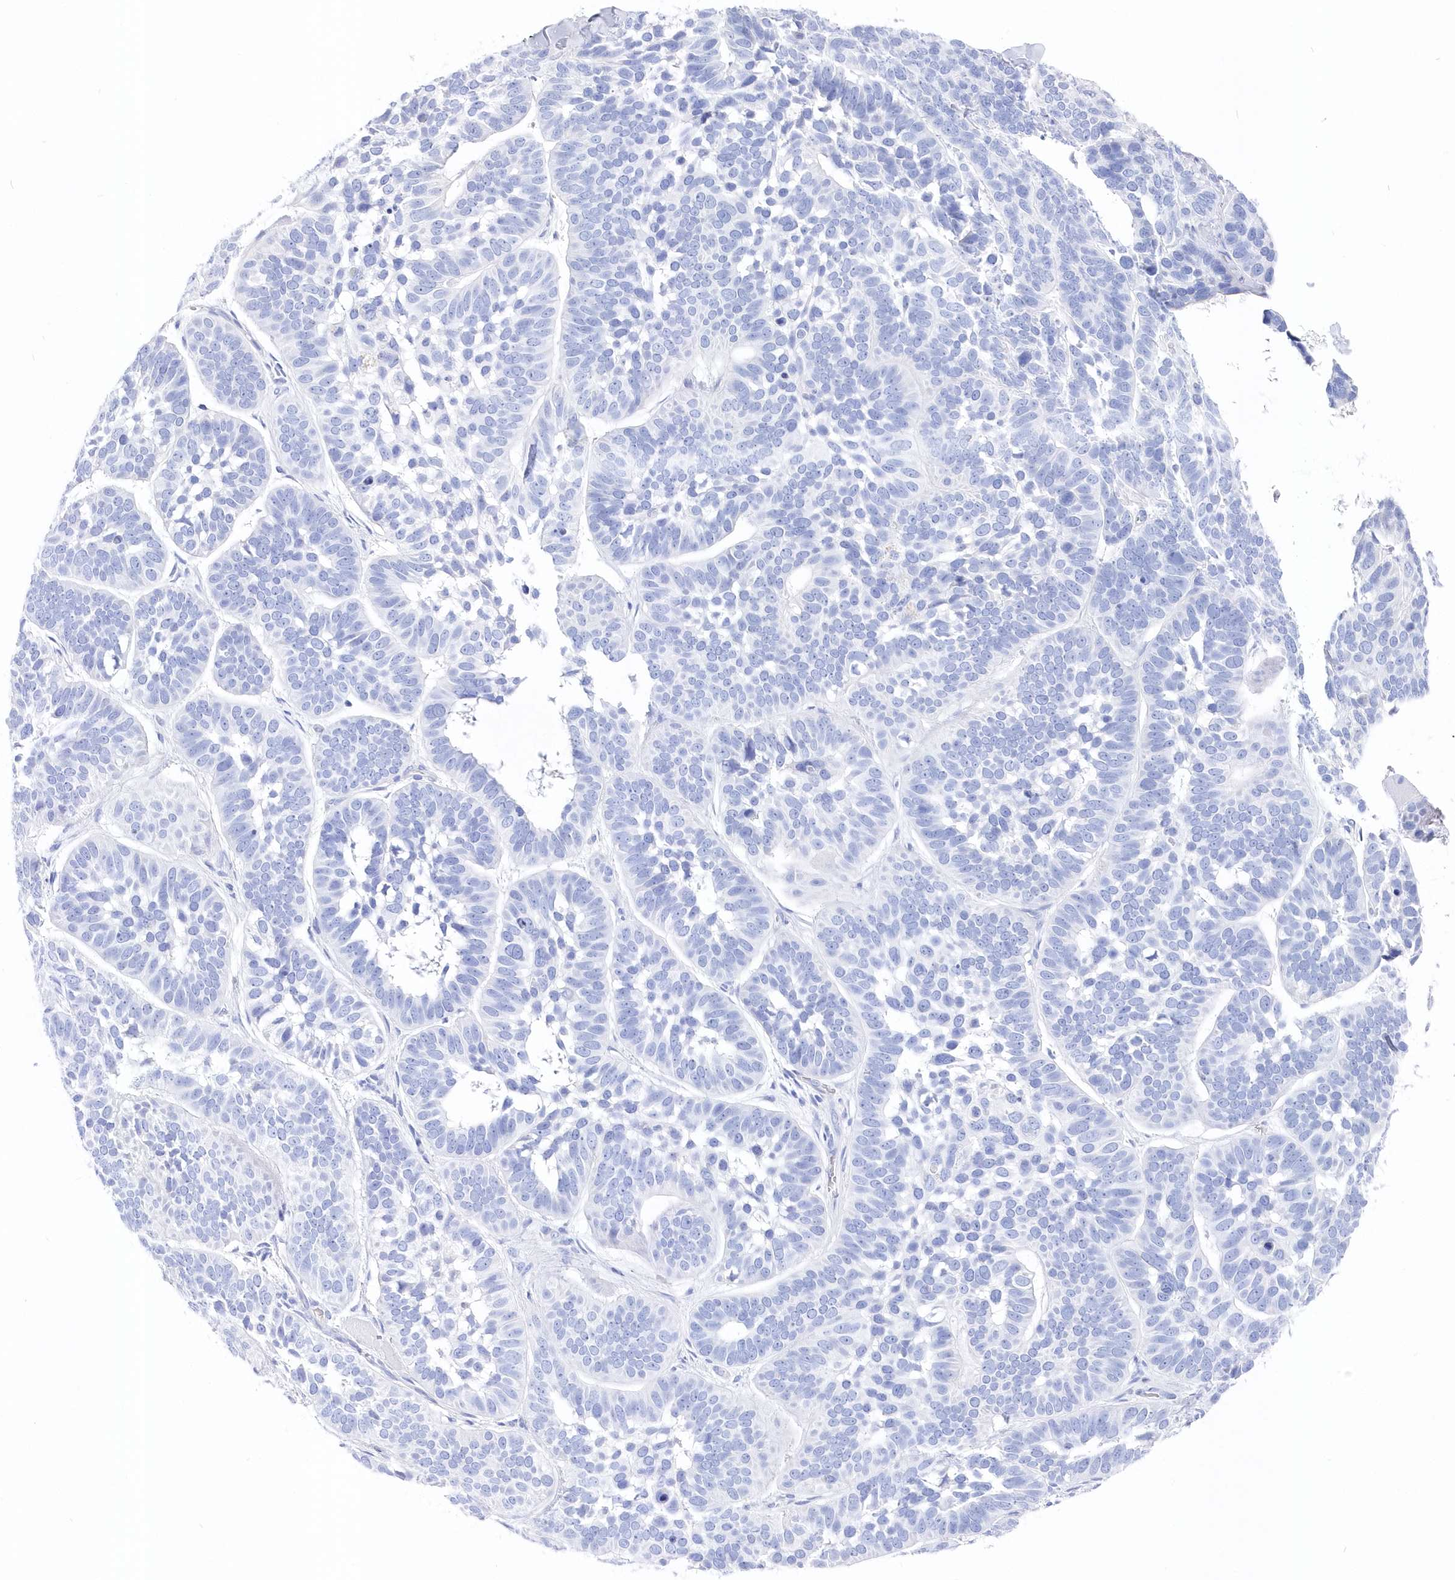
{"staining": {"intensity": "negative", "quantity": "none", "location": "none"}, "tissue": "skin cancer", "cell_type": "Tumor cells", "image_type": "cancer", "snomed": [{"axis": "morphology", "description": "Basal cell carcinoma"}, {"axis": "topography", "description": "Skin"}], "caption": "A high-resolution image shows immunohistochemistry staining of skin cancer, which shows no significant positivity in tumor cells. Brightfield microscopy of IHC stained with DAB (3,3'-diaminobenzidine) (brown) and hematoxylin (blue), captured at high magnification.", "gene": "CSNK1G2", "patient": {"sex": "male", "age": 62}}